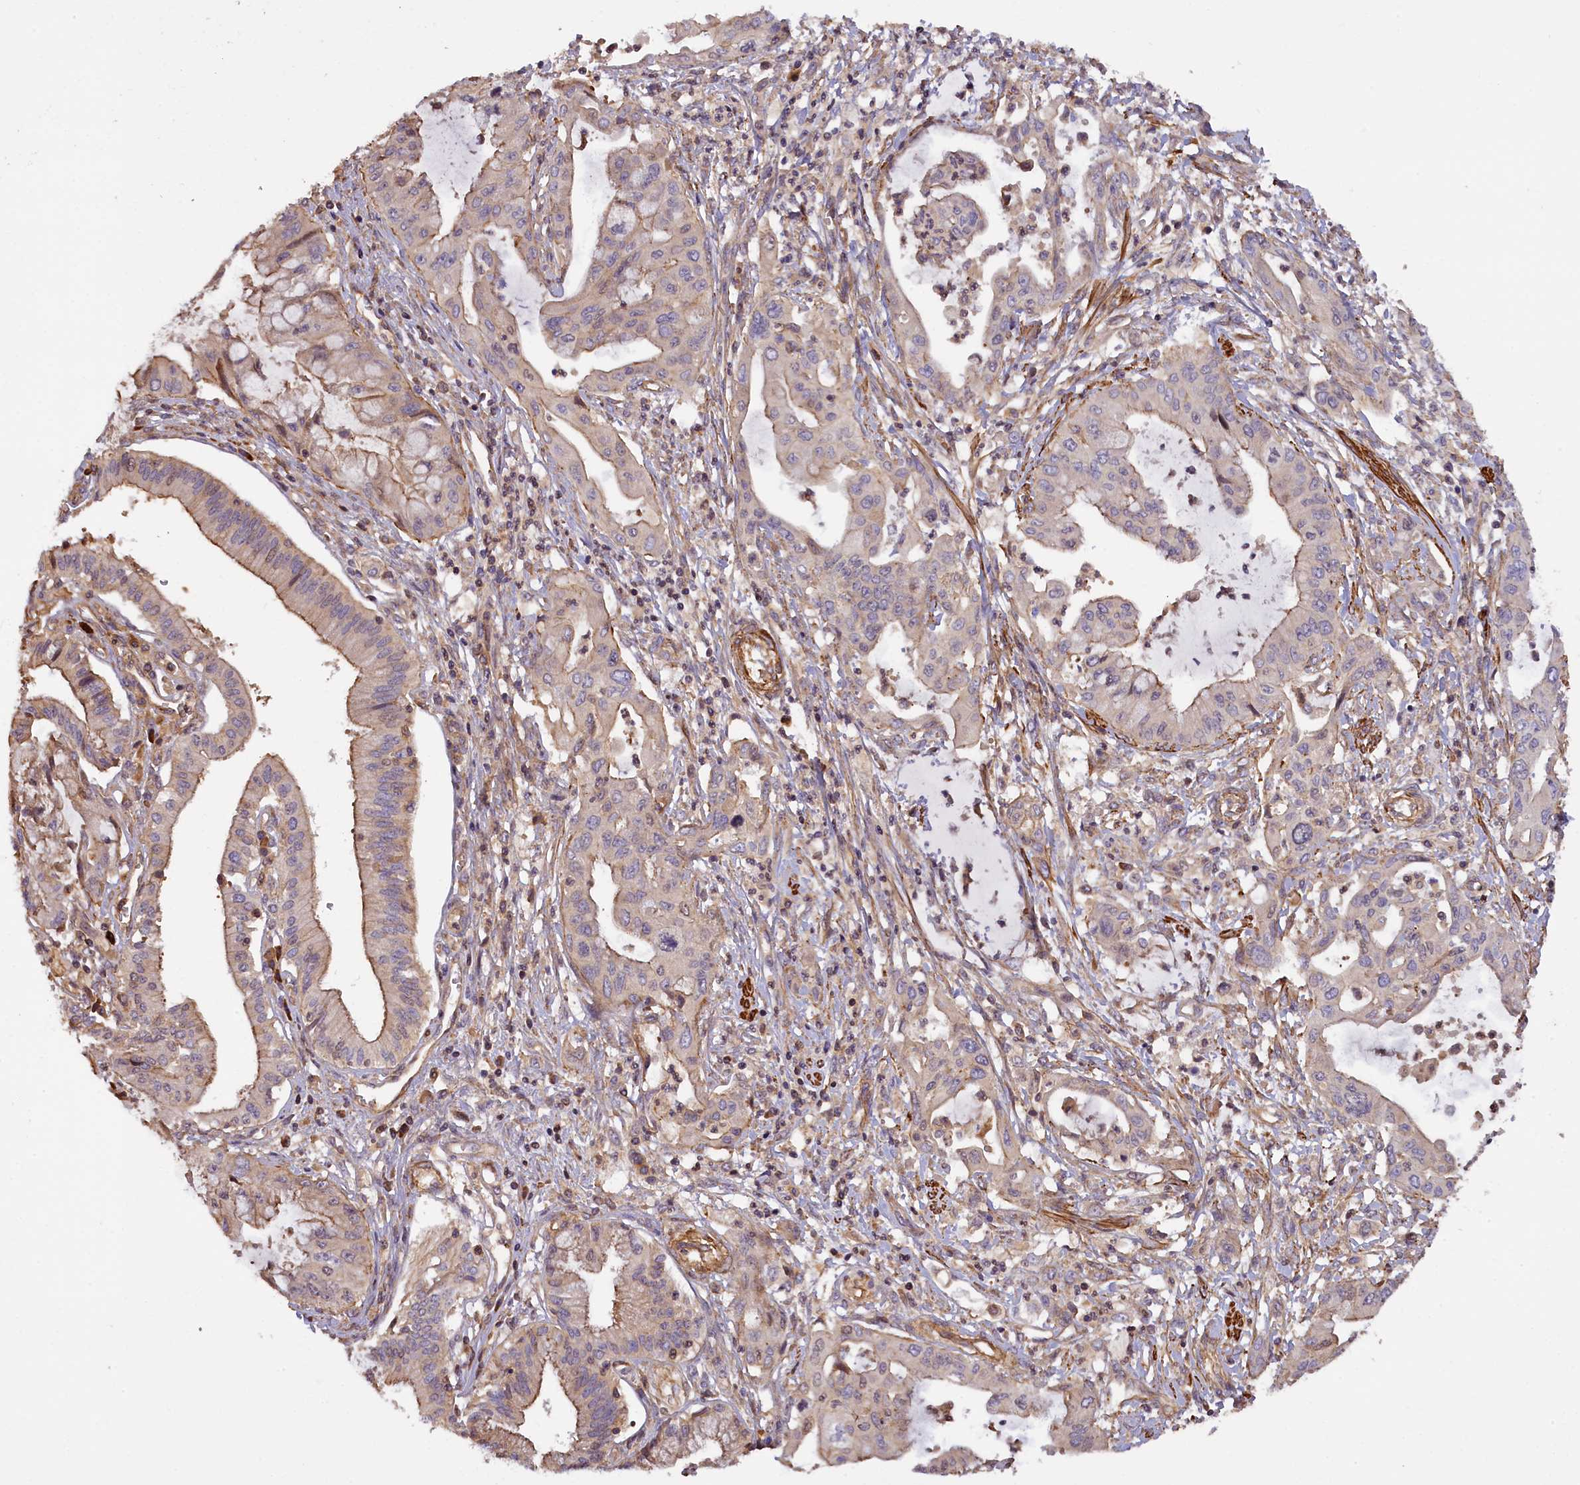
{"staining": {"intensity": "weak", "quantity": "25%-75%", "location": "cytoplasmic/membranous"}, "tissue": "pancreatic cancer", "cell_type": "Tumor cells", "image_type": "cancer", "snomed": [{"axis": "morphology", "description": "Adenocarcinoma, NOS"}, {"axis": "topography", "description": "Pancreas"}], "caption": "This micrograph displays pancreatic cancer (adenocarcinoma) stained with immunohistochemistry (IHC) to label a protein in brown. The cytoplasmic/membranous of tumor cells show weak positivity for the protein. Nuclei are counter-stained blue.", "gene": "FUZ", "patient": {"sex": "male", "age": 46}}